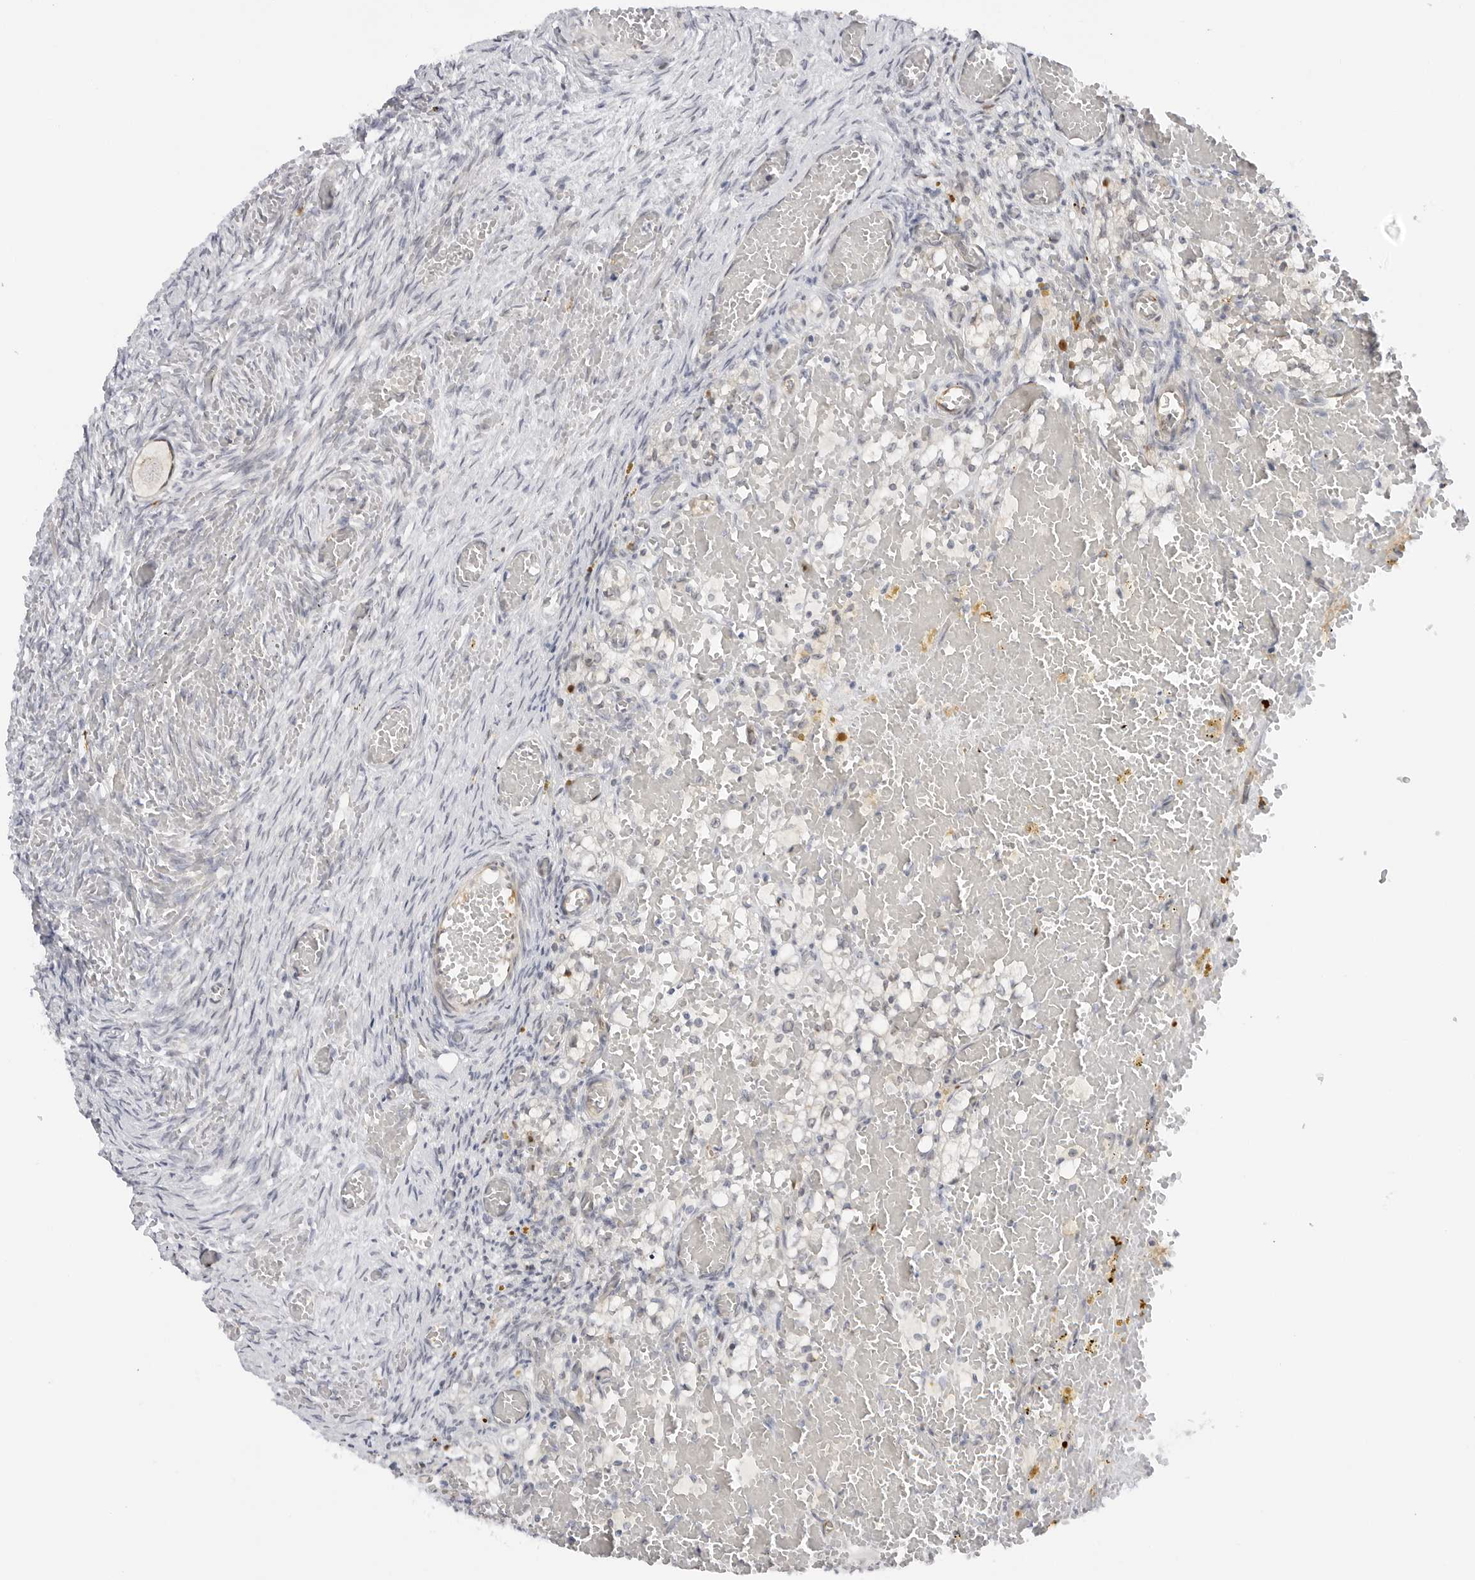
{"staining": {"intensity": "negative", "quantity": "none", "location": "none"}, "tissue": "ovary", "cell_type": "Follicle cells", "image_type": "normal", "snomed": [{"axis": "morphology", "description": "Adenocarcinoma, NOS"}, {"axis": "topography", "description": "Endometrium"}], "caption": "An immunohistochemistry (IHC) photomicrograph of normal ovary is shown. There is no staining in follicle cells of ovary. (DAB immunohistochemistry with hematoxylin counter stain).", "gene": "MAP2K5", "patient": {"sex": "female", "age": 32}}